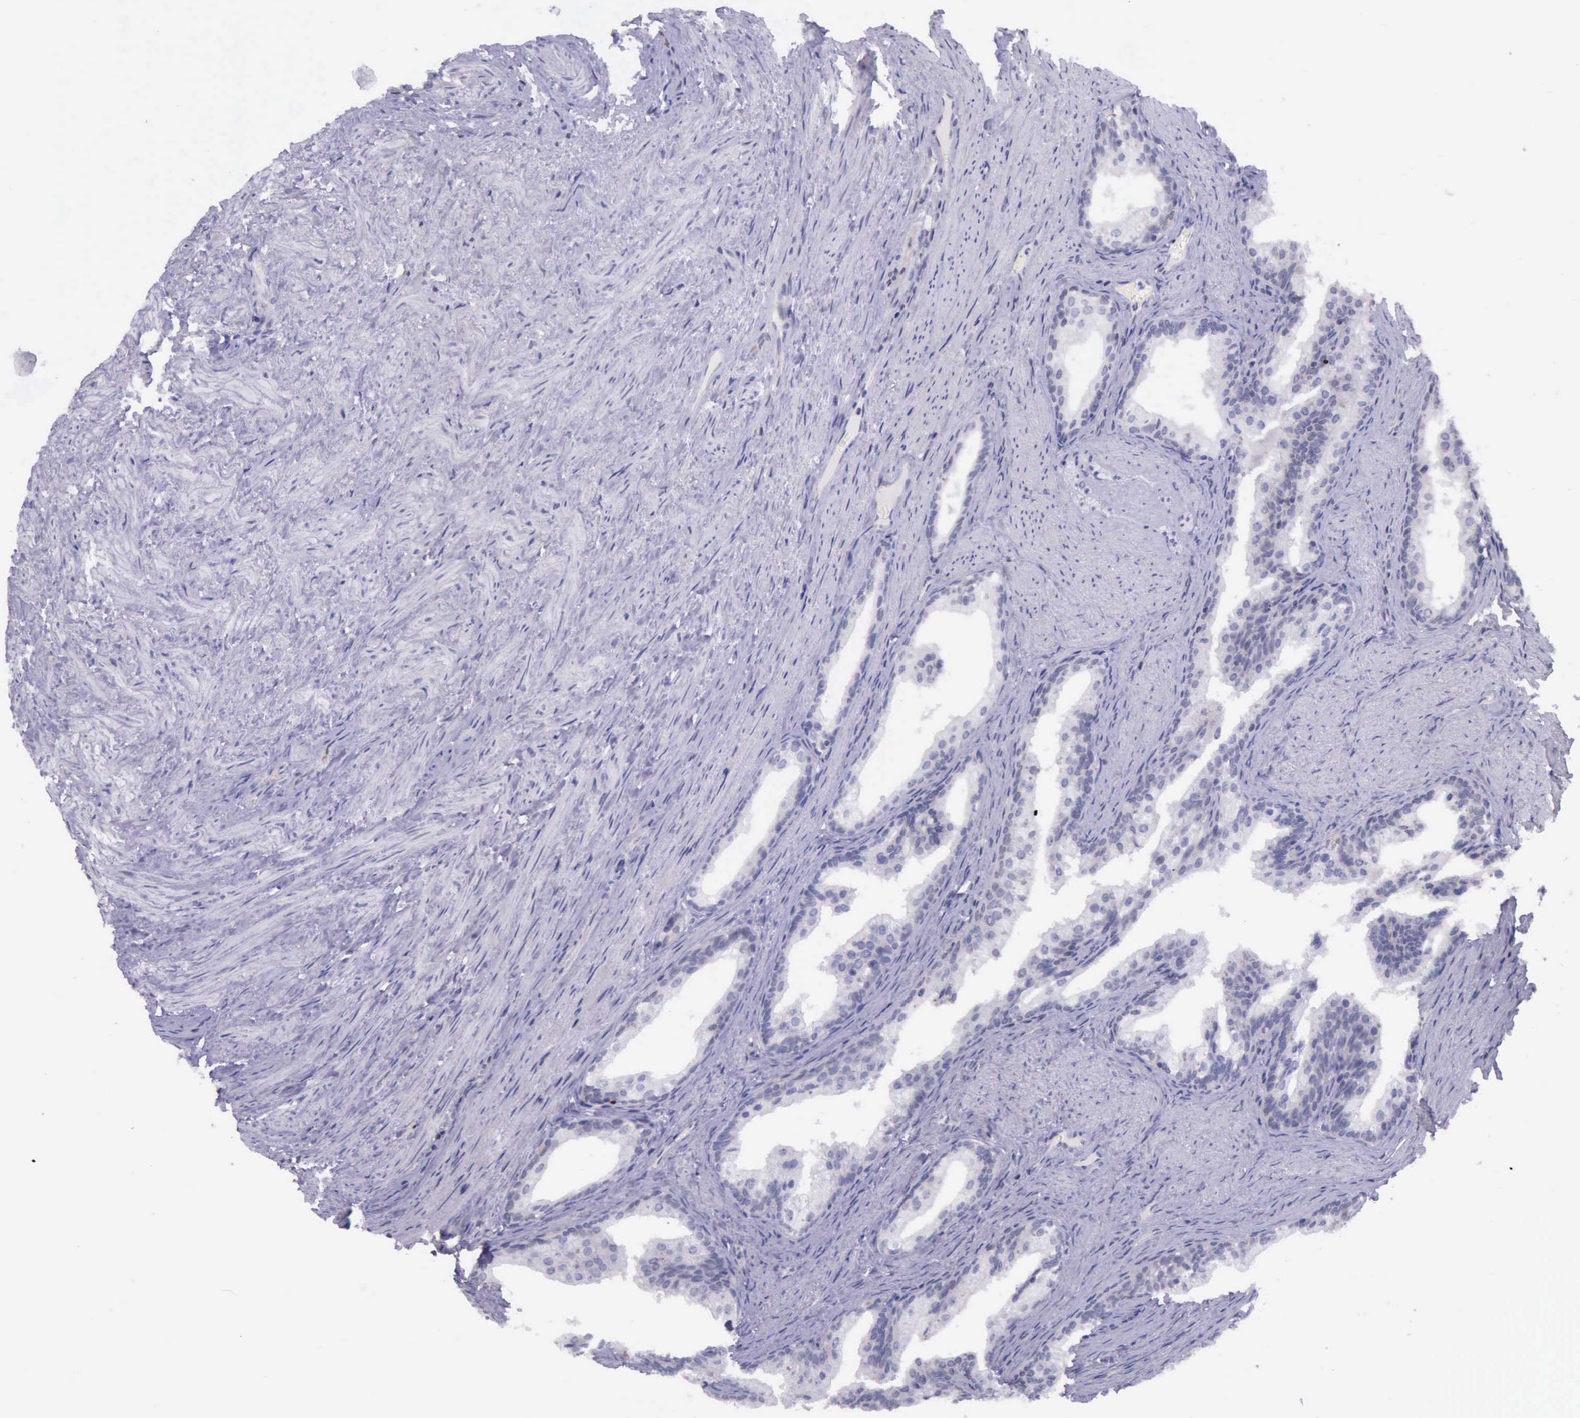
{"staining": {"intensity": "negative", "quantity": "none", "location": "none"}, "tissue": "prostate cancer", "cell_type": "Tumor cells", "image_type": "cancer", "snomed": [{"axis": "morphology", "description": "Adenocarcinoma, Medium grade"}, {"axis": "topography", "description": "Prostate"}], "caption": "Tumor cells are negative for protein expression in human prostate adenocarcinoma (medium-grade).", "gene": "PARP1", "patient": {"sex": "male", "age": 60}}